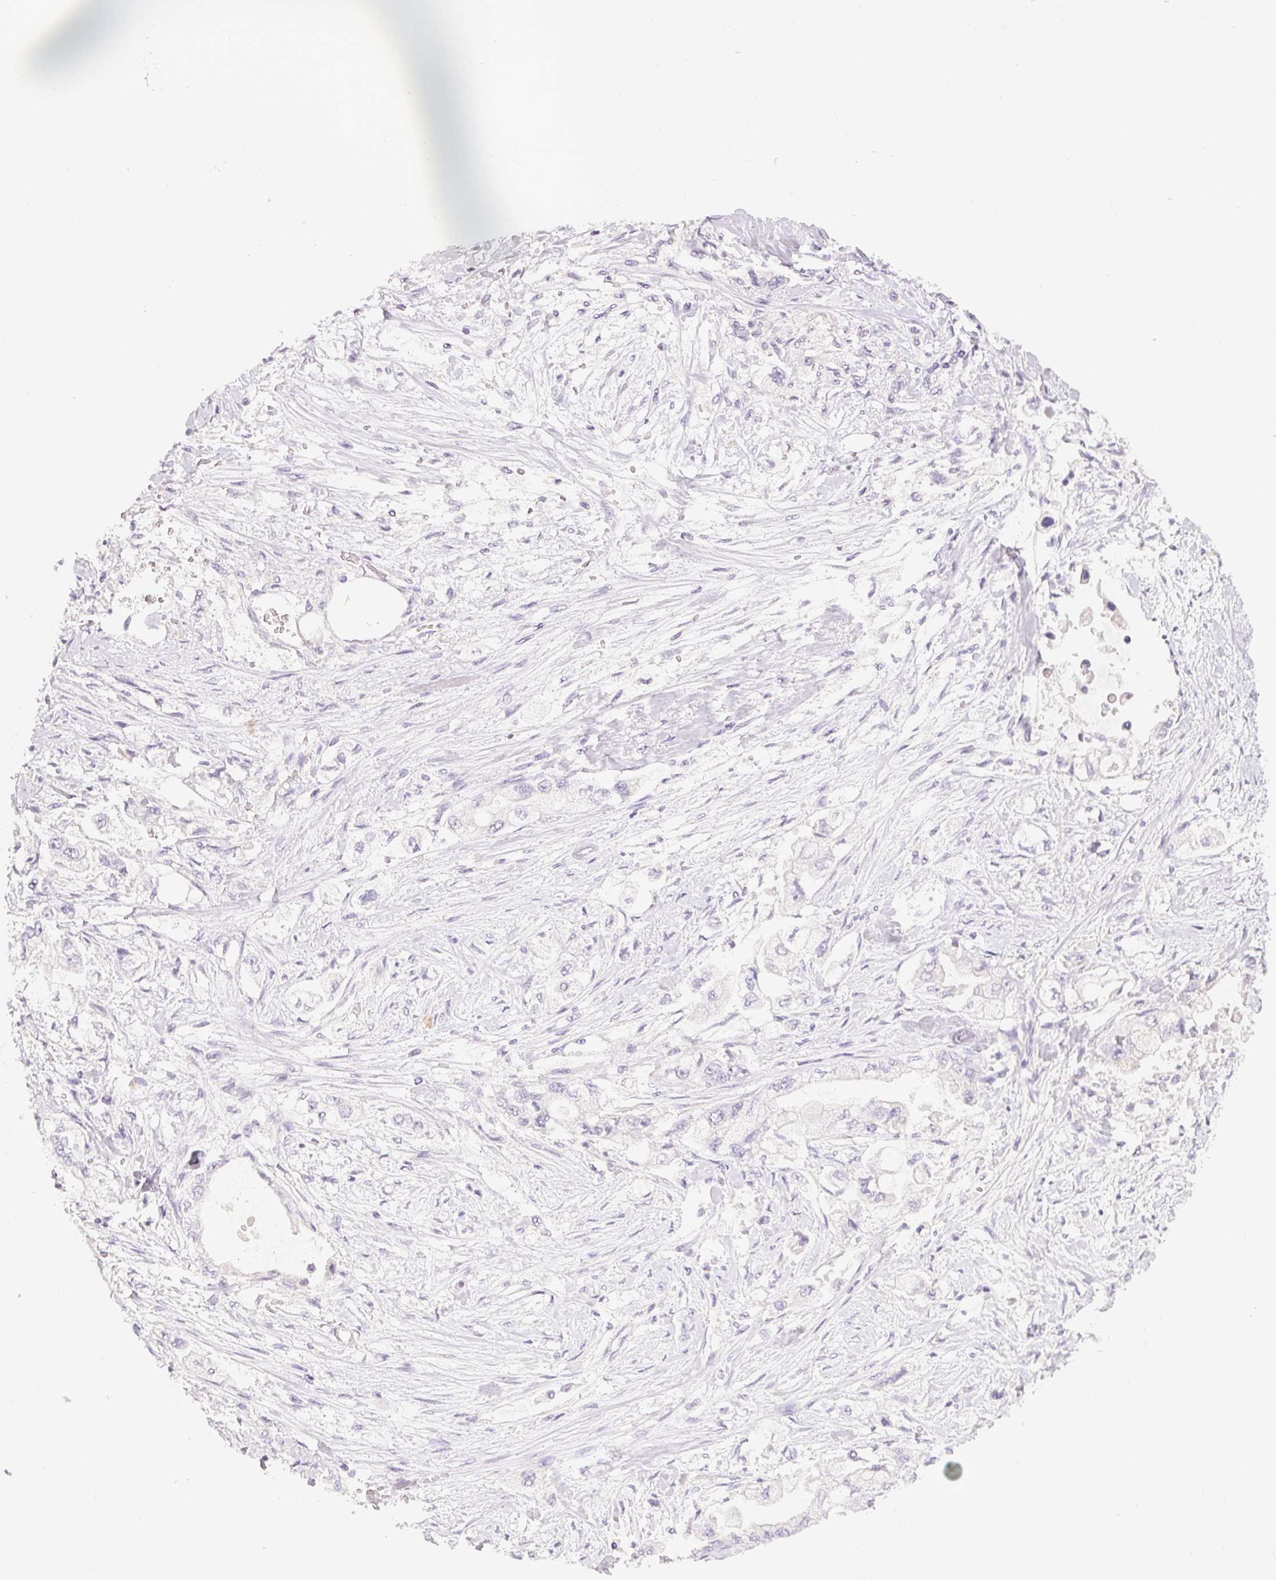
{"staining": {"intensity": "negative", "quantity": "none", "location": "none"}, "tissue": "stomach cancer", "cell_type": "Tumor cells", "image_type": "cancer", "snomed": [{"axis": "morphology", "description": "Adenocarcinoma, NOS"}, {"axis": "topography", "description": "Stomach"}], "caption": "DAB (3,3'-diaminobenzidine) immunohistochemical staining of stomach adenocarcinoma exhibits no significant staining in tumor cells.", "gene": "MIOX", "patient": {"sex": "male", "age": 62}}